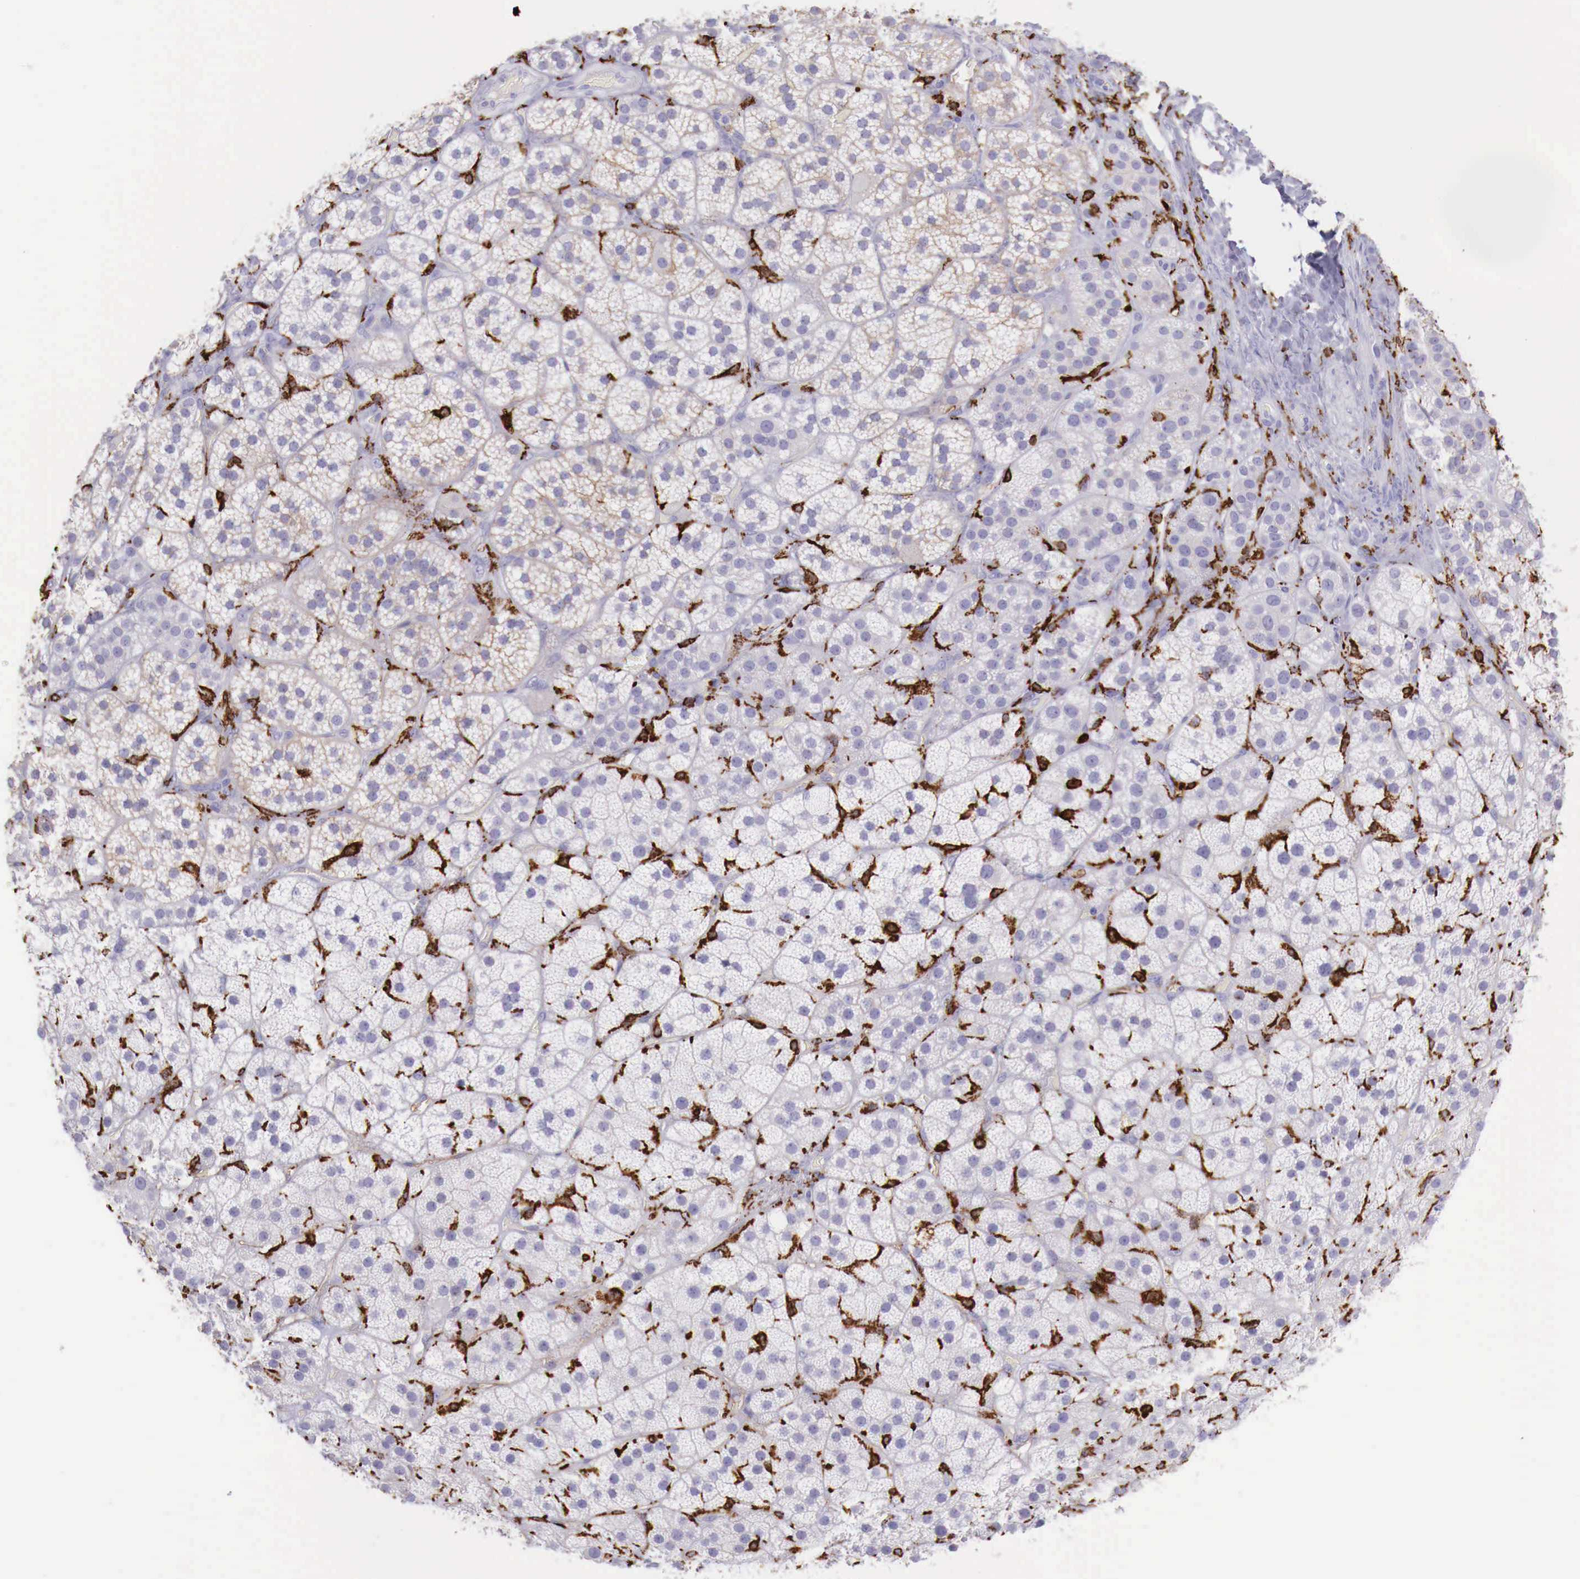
{"staining": {"intensity": "negative", "quantity": "none", "location": "none"}, "tissue": "adrenal gland", "cell_type": "Glandular cells", "image_type": "normal", "snomed": [{"axis": "morphology", "description": "Normal tissue, NOS"}, {"axis": "topography", "description": "Adrenal gland"}], "caption": "Immunohistochemistry of benign human adrenal gland shows no positivity in glandular cells.", "gene": "MSR1", "patient": {"sex": "male", "age": 57}}